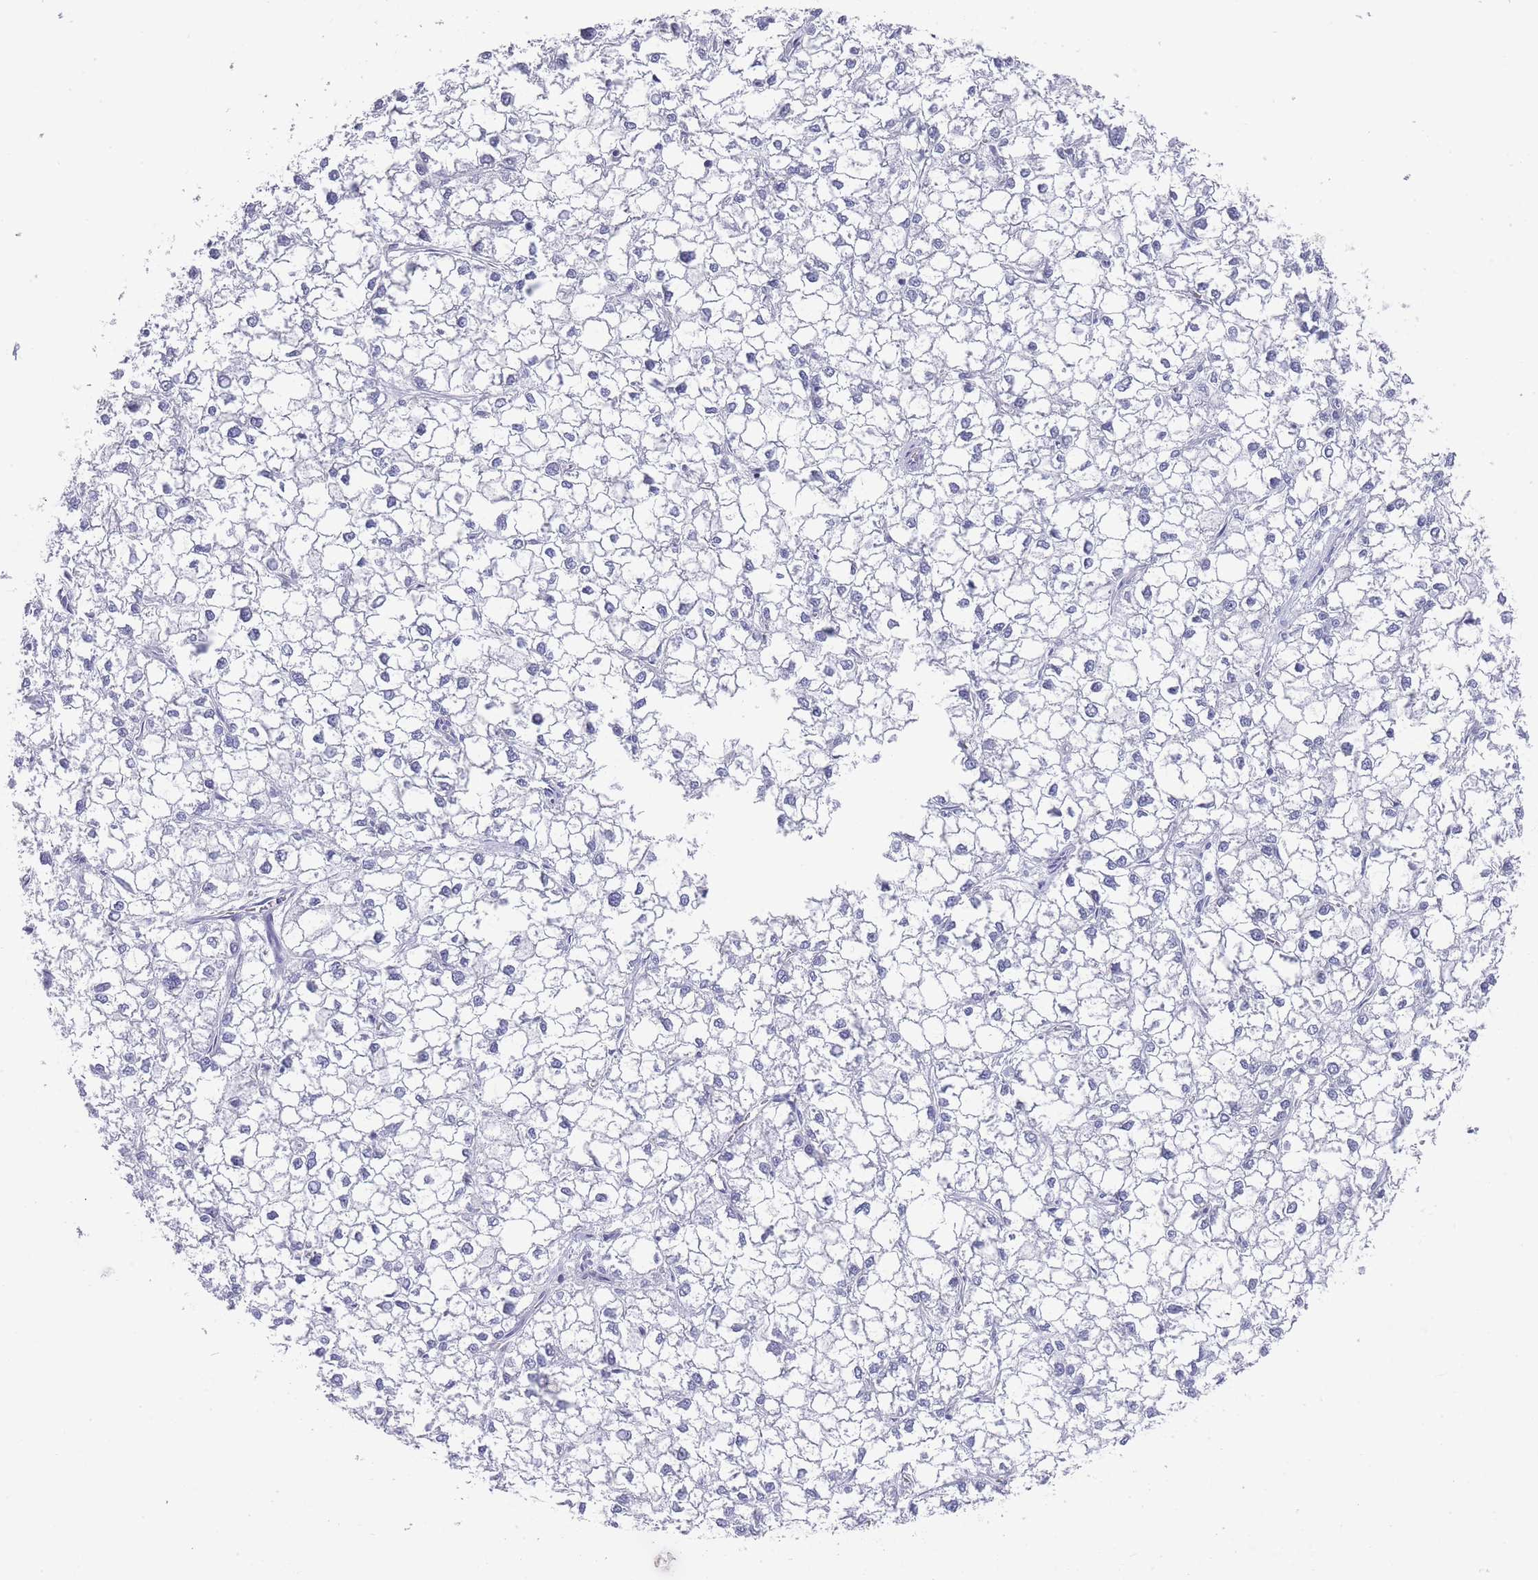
{"staining": {"intensity": "negative", "quantity": "none", "location": "none"}, "tissue": "liver cancer", "cell_type": "Tumor cells", "image_type": "cancer", "snomed": [{"axis": "morphology", "description": "Carcinoma, Hepatocellular, NOS"}, {"axis": "topography", "description": "Liver"}], "caption": "The micrograph displays no staining of tumor cells in hepatocellular carcinoma (liver). The staining is performed using DAB brown chromogen with nuclei counter-stained in using hematoxylin.", "gene": "RAB2B", "patient": {"sex": "female", "age": 43}}